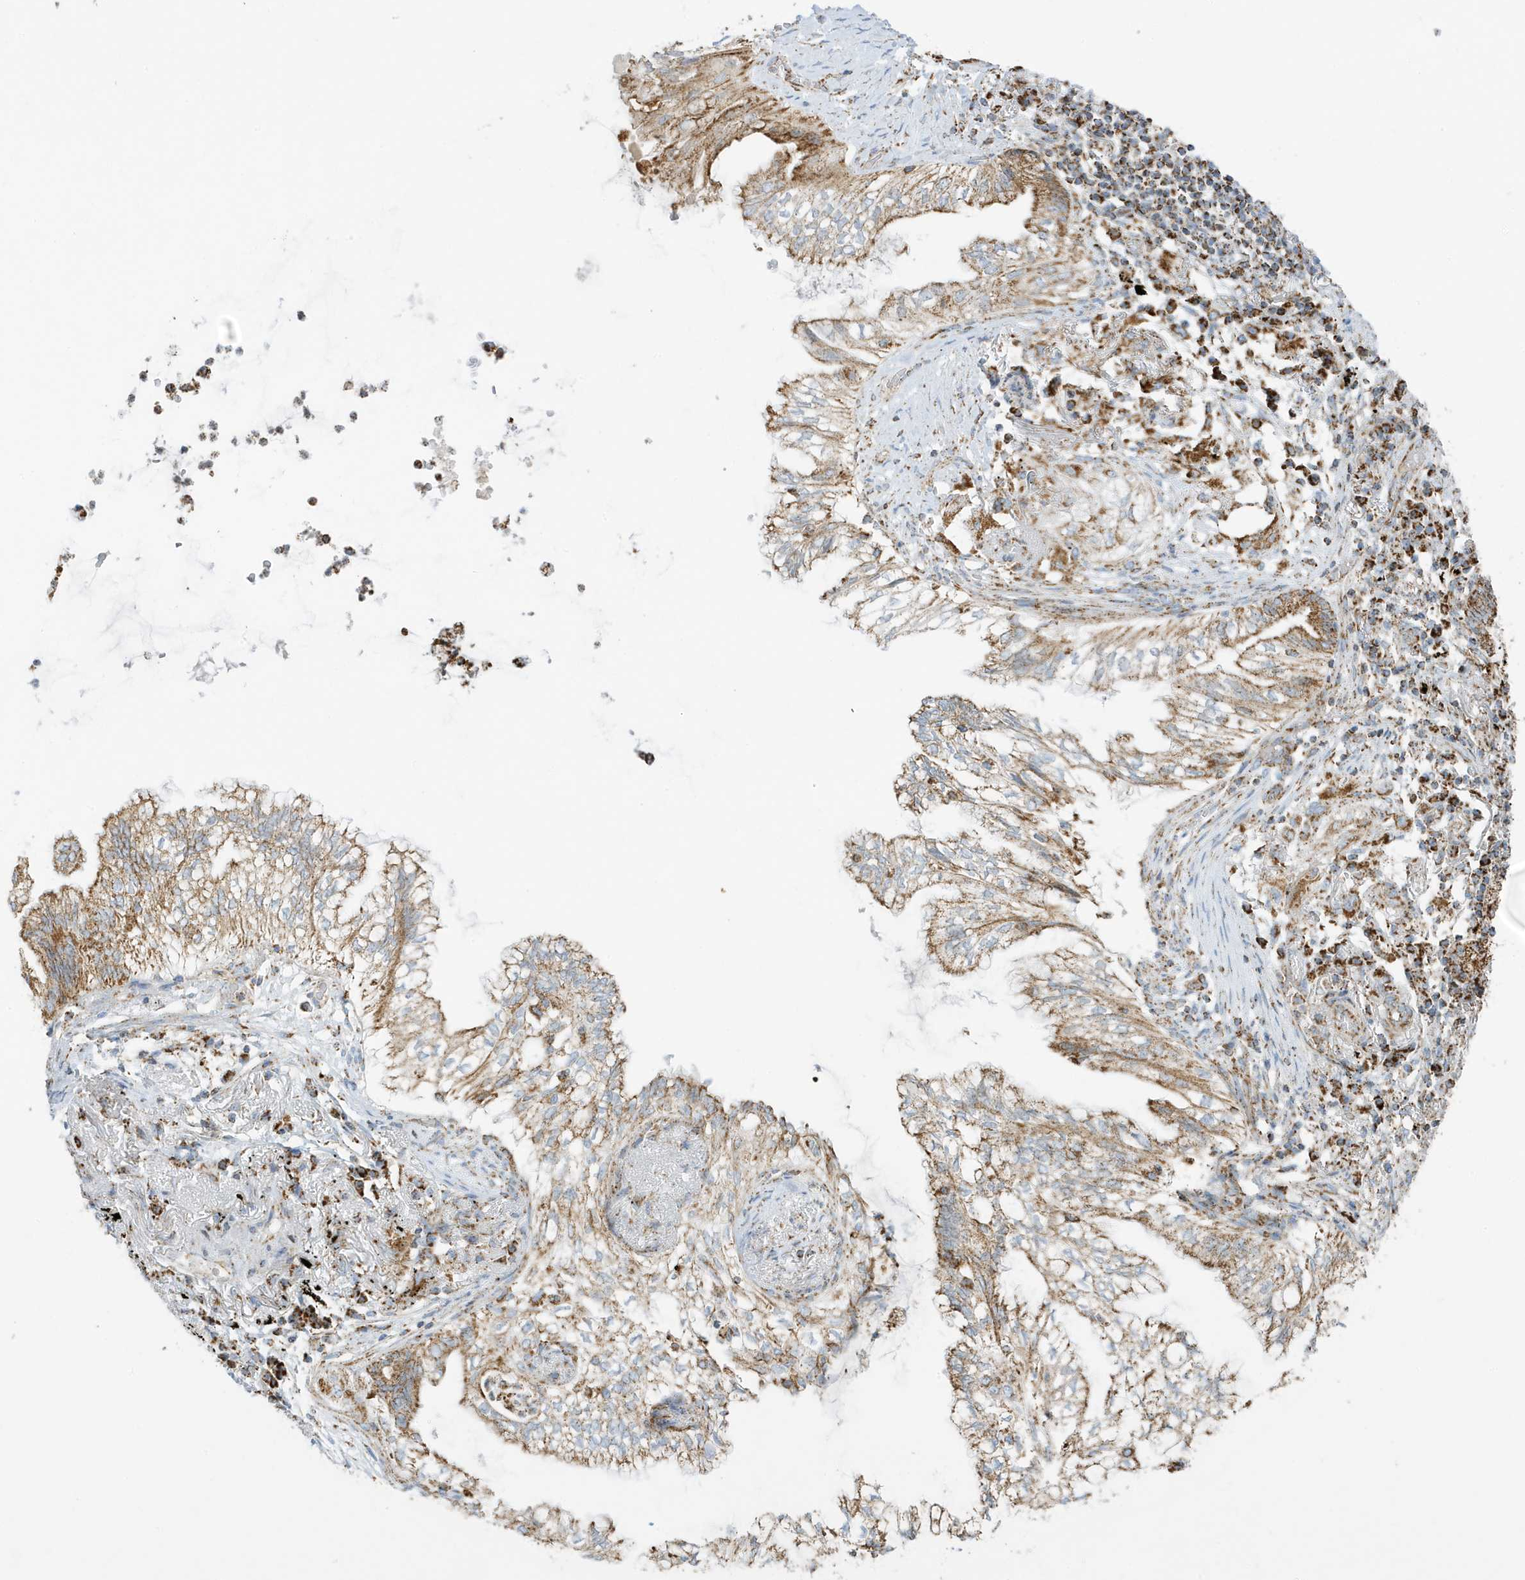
{"staining": {"intensity": "moderate", "quantity": ">75%", "location": "cytoplasmic/membranous"}, "tissue": "lung cancer", "cell_type": "Tumor cells", "image_type": "cancer", "snomed": [{"axis": "morphology", "description": "Adenocarcinoma, NOS"}, {"axis": "topography", "description": "Lung"}], "caption": "Protein staining reveals moderate cytoplasmic/membranous positivity in about >75% of tumor cells in lung cancer (adenocarcinoma).", "gene": "ATP5ME", "patient": {"sex": "female", "age": 70}}